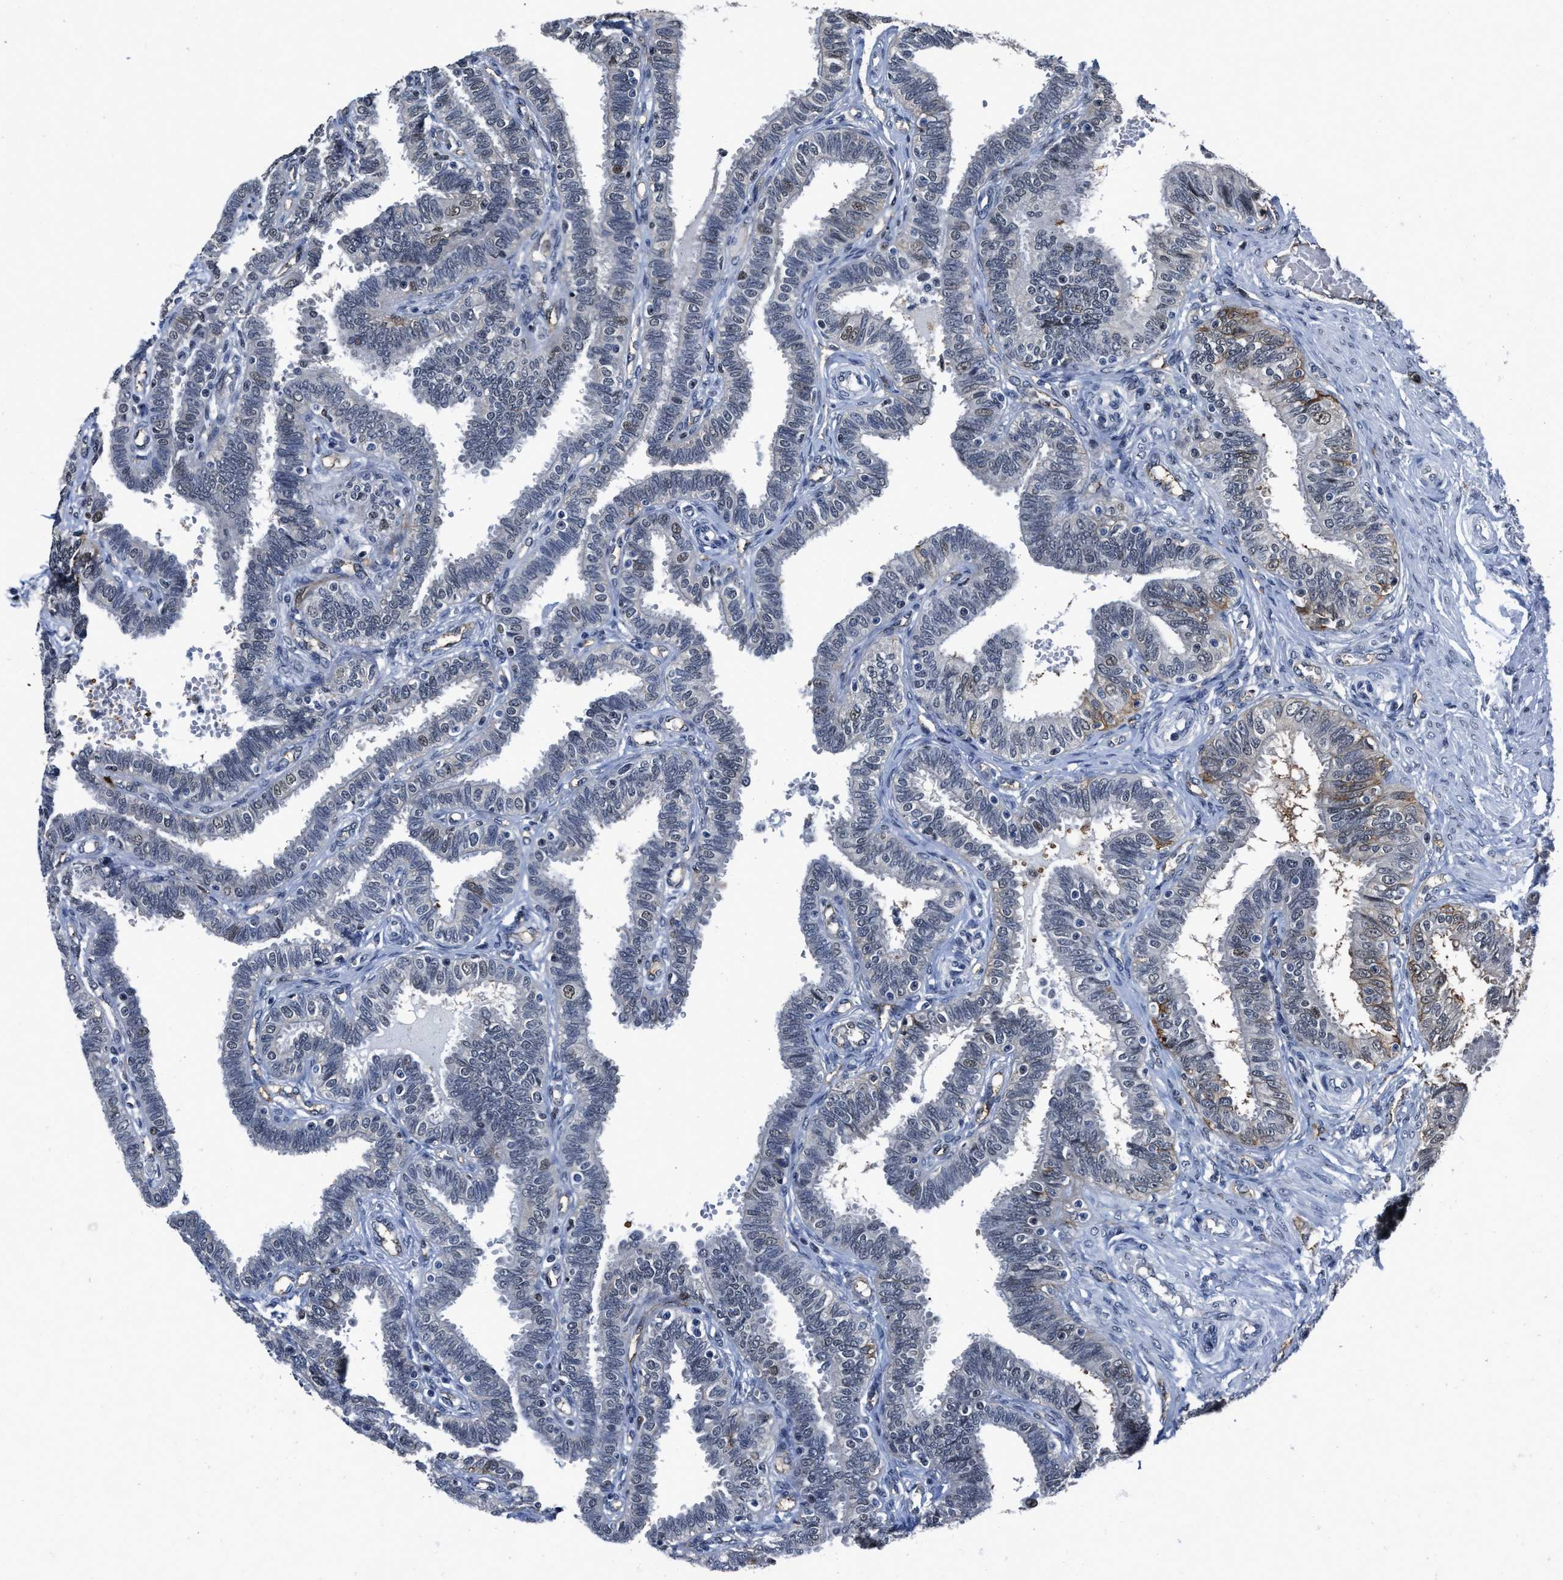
{"staining": {"intensity": "weak", "quantity": "<25%", "location": "cytoplasmic/membranous"}, "tissue": "fallopian tube", "cell_type": "Glandular cells", "image_type": "normal", "snomed": [{"axis": "morphology", "description": "Normal tissue, NOS"}, {"axis": "topography", "description": "Fallopian tube"}, {"axis": "topography", "description": "Placenta"}], "caption": "The photomicrograph exhibits no significant staining in glandular cells of fallopian tube. The staining is performed using DAB (3,3'-diaminobenzidine) brown chromogen with nuclei counter-stained in using hematoxylin.", "gene": "MARCKSL1", "patient": {"sex": "female", "age": 34}}